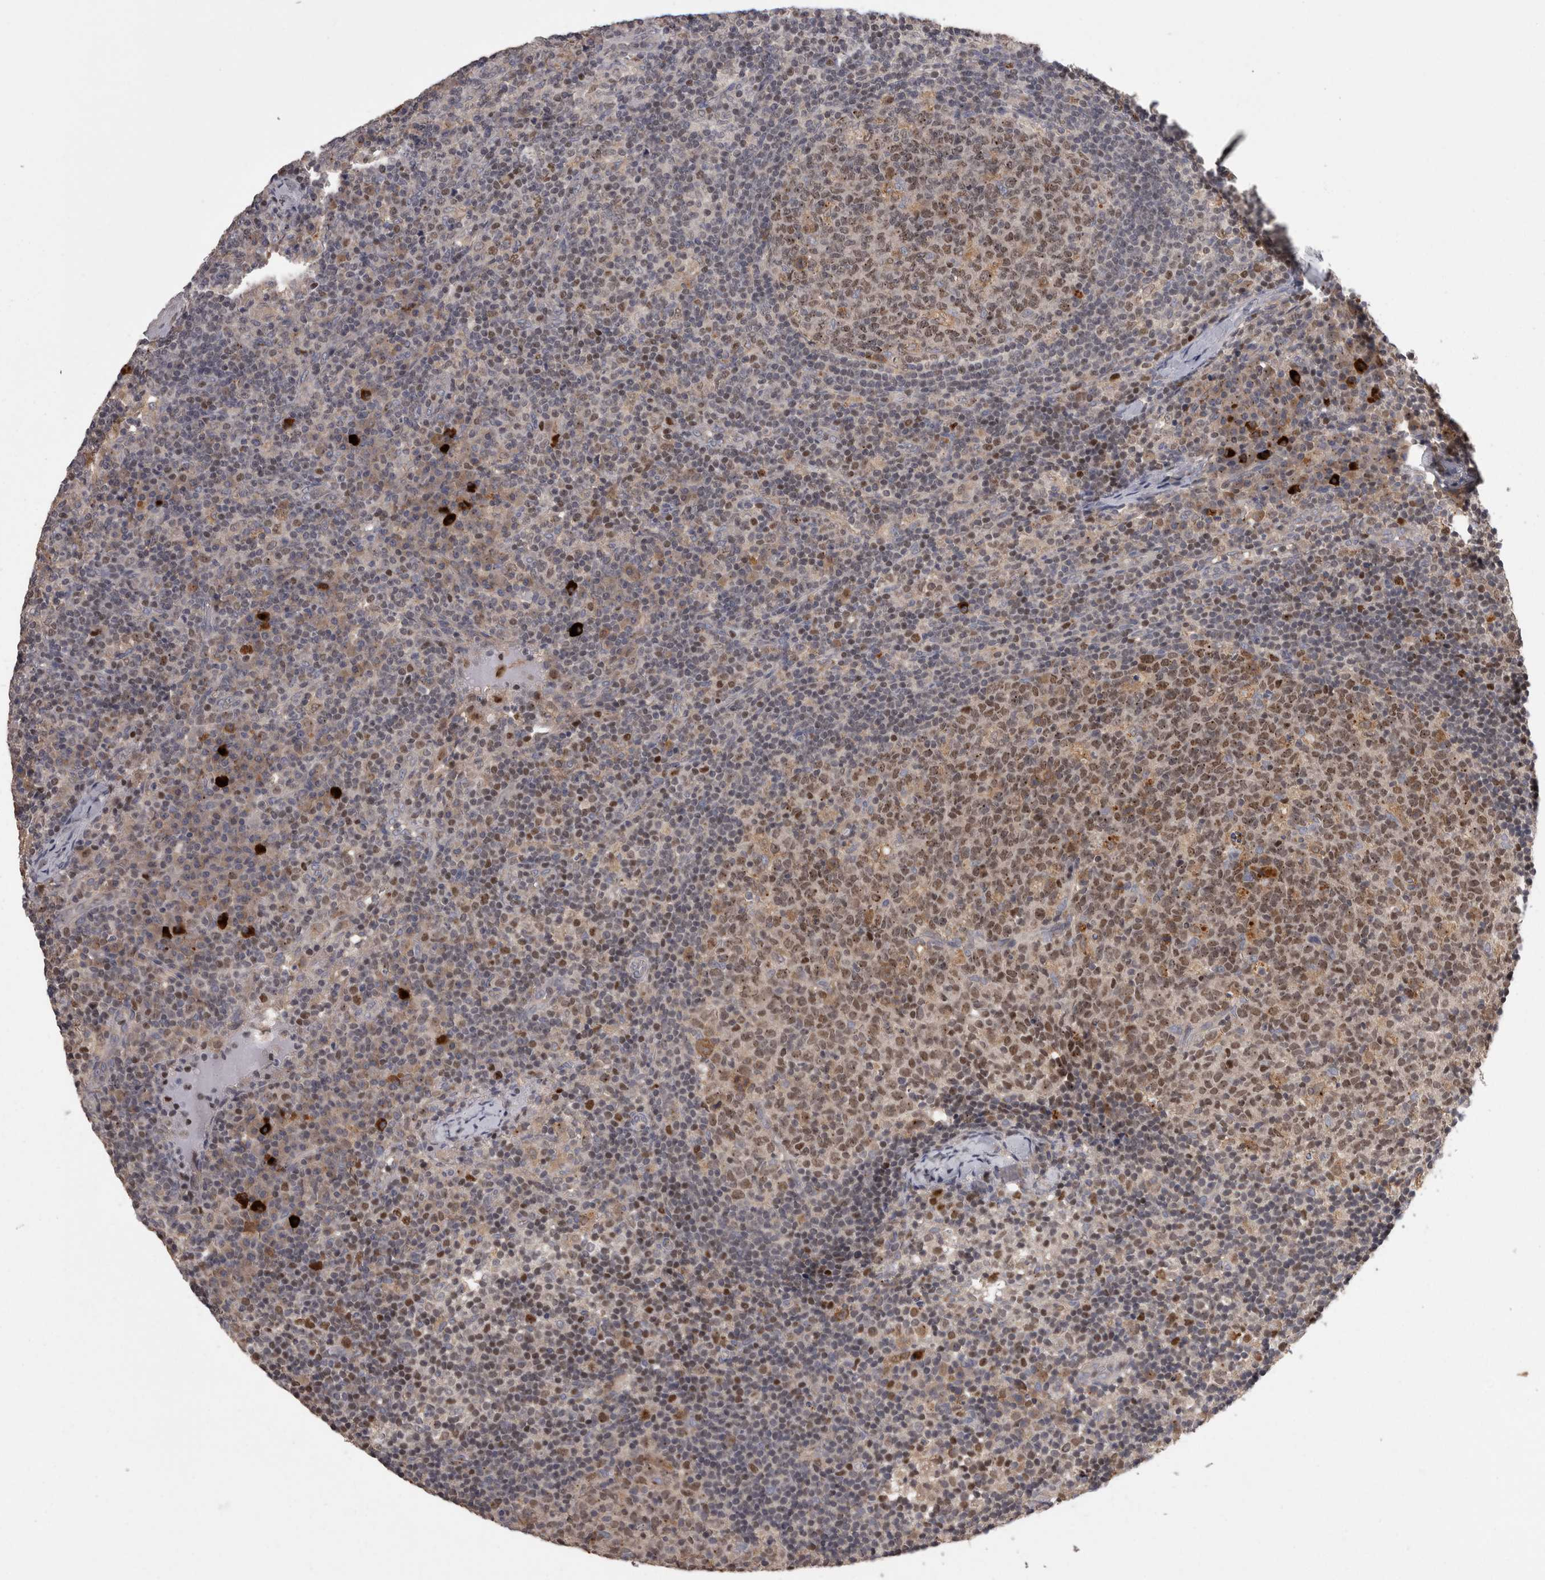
{"staining": {"intensity": "moderate", "quantity": ">75%", "location": "cytoplasmic/membranous,nuclear"}, "tissue": "lymph node", "cell_type": "Germinal center cells", "image_type": "normal", "snomed": [{"axis": "morphology", "description": "Normal tissue, NOS"}, {"axis": "morphology", "description": "Inflammation, NOS"}, {"axis": "topography", "description": "Lymph node"}], "caption": "Lymph node stained with DAB IHC displays medium levels of moderate cytoplasmic/membranous,nuclear staining in about >75% of germinal center cells. (IHC, brightfield microscopy, high magnification).", "gene": "PCM1", "patient": {"sex": "male", "age": 55}}